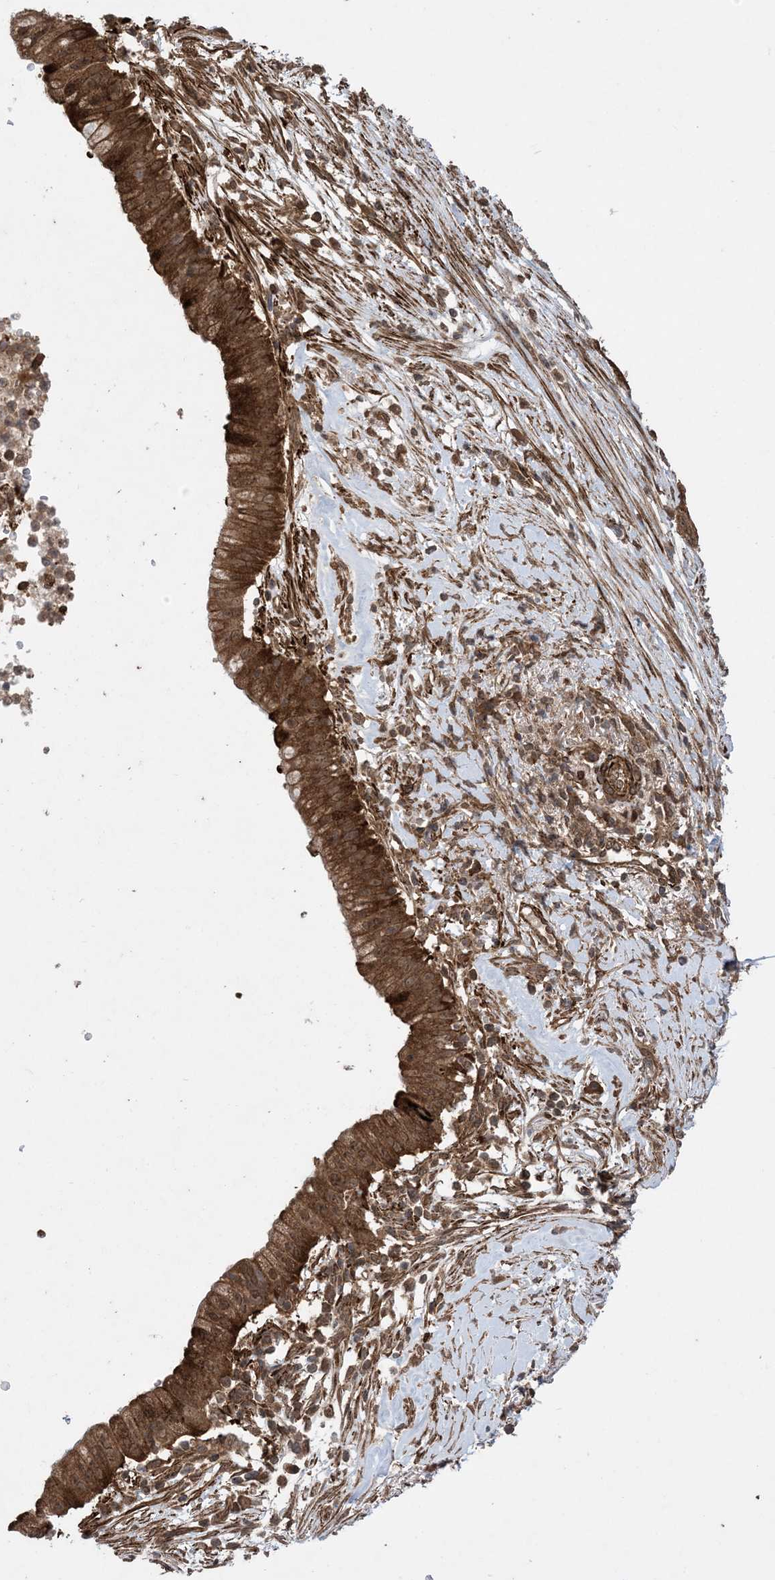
{"staining": {"intensity": "strong", "quantity": ">75%", "location": "cytoplasmic/membranous"}, "tissue": "pancreatic cancer", "cell_type": "Tumor cells", "image_type": "cancer", "snomed": [{"axis": "morphology", "description": "Adenocarcinoma, NOS"}, {"axis": "topography", "description": "Pancreas"}], "caption": "Adenocarcinoma (pancreatic) stained with DAB immunohistochemistry demonstrates high levels of strong cytoplasmic/membranous expression in approximately >75% of tumor cells.", "gene": "ZNF511", "patient": {"sex": "male", "age": 68}}